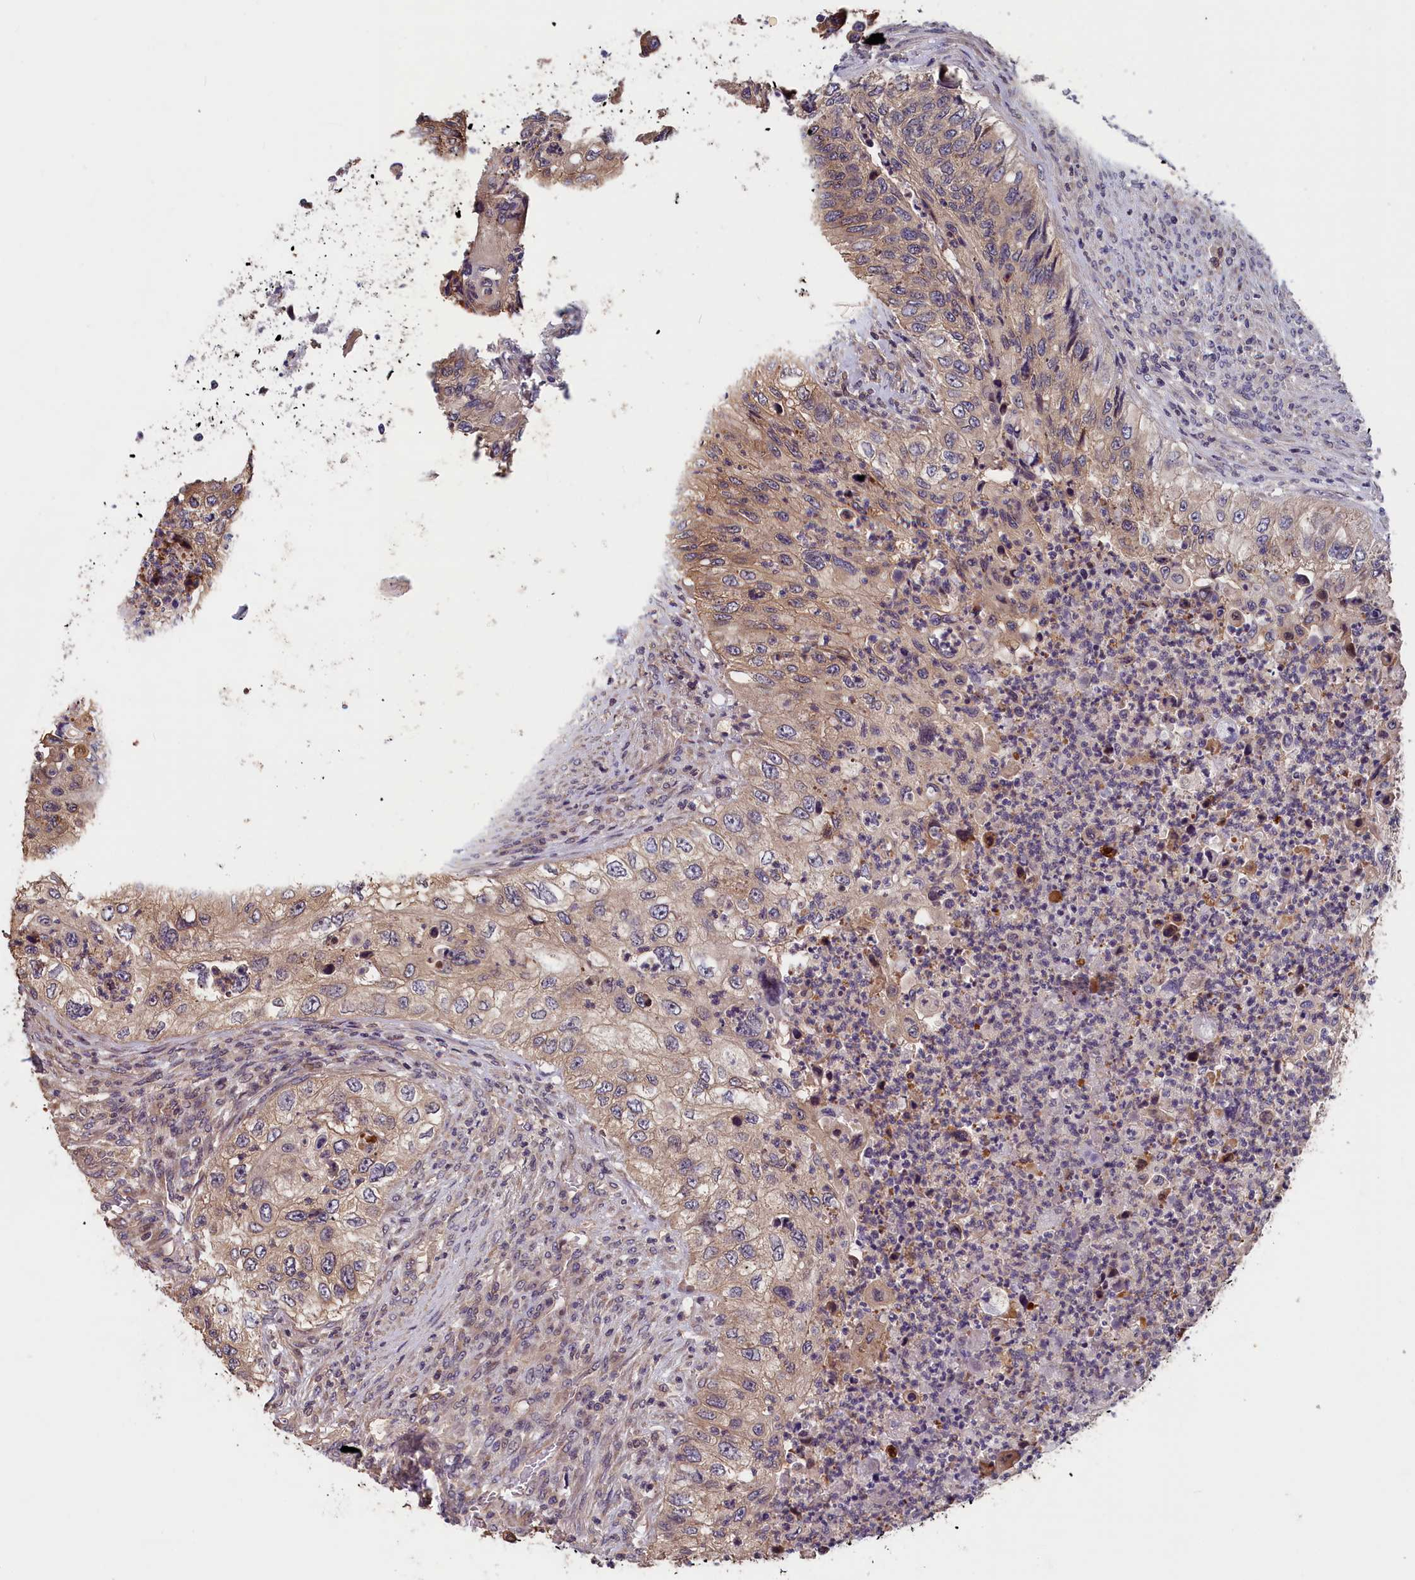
{"staining": {"intensity": "weak", "quantity": "25%-75%", "location": "cytoplasmic/membranous"}, "tissue": "urothelial cancer", "cell_type": "Tumor cells", "image_type": "cancer", "snomed": [{"axis": "morphology", "description": "Urothelial carcinoma, High grade"}, {"axis": "topography", "description": "Urinary bladder"}], "caption": "This micrograph demonstrates immunohistochemistry staining of urothelial carcinoma (high-grade), with low weak cytoplasmic/membranous staining in approximately 25%-75% of tumor cells.", "gene": "TMEM116", "patient": {"sex": "female", "age": 60}}